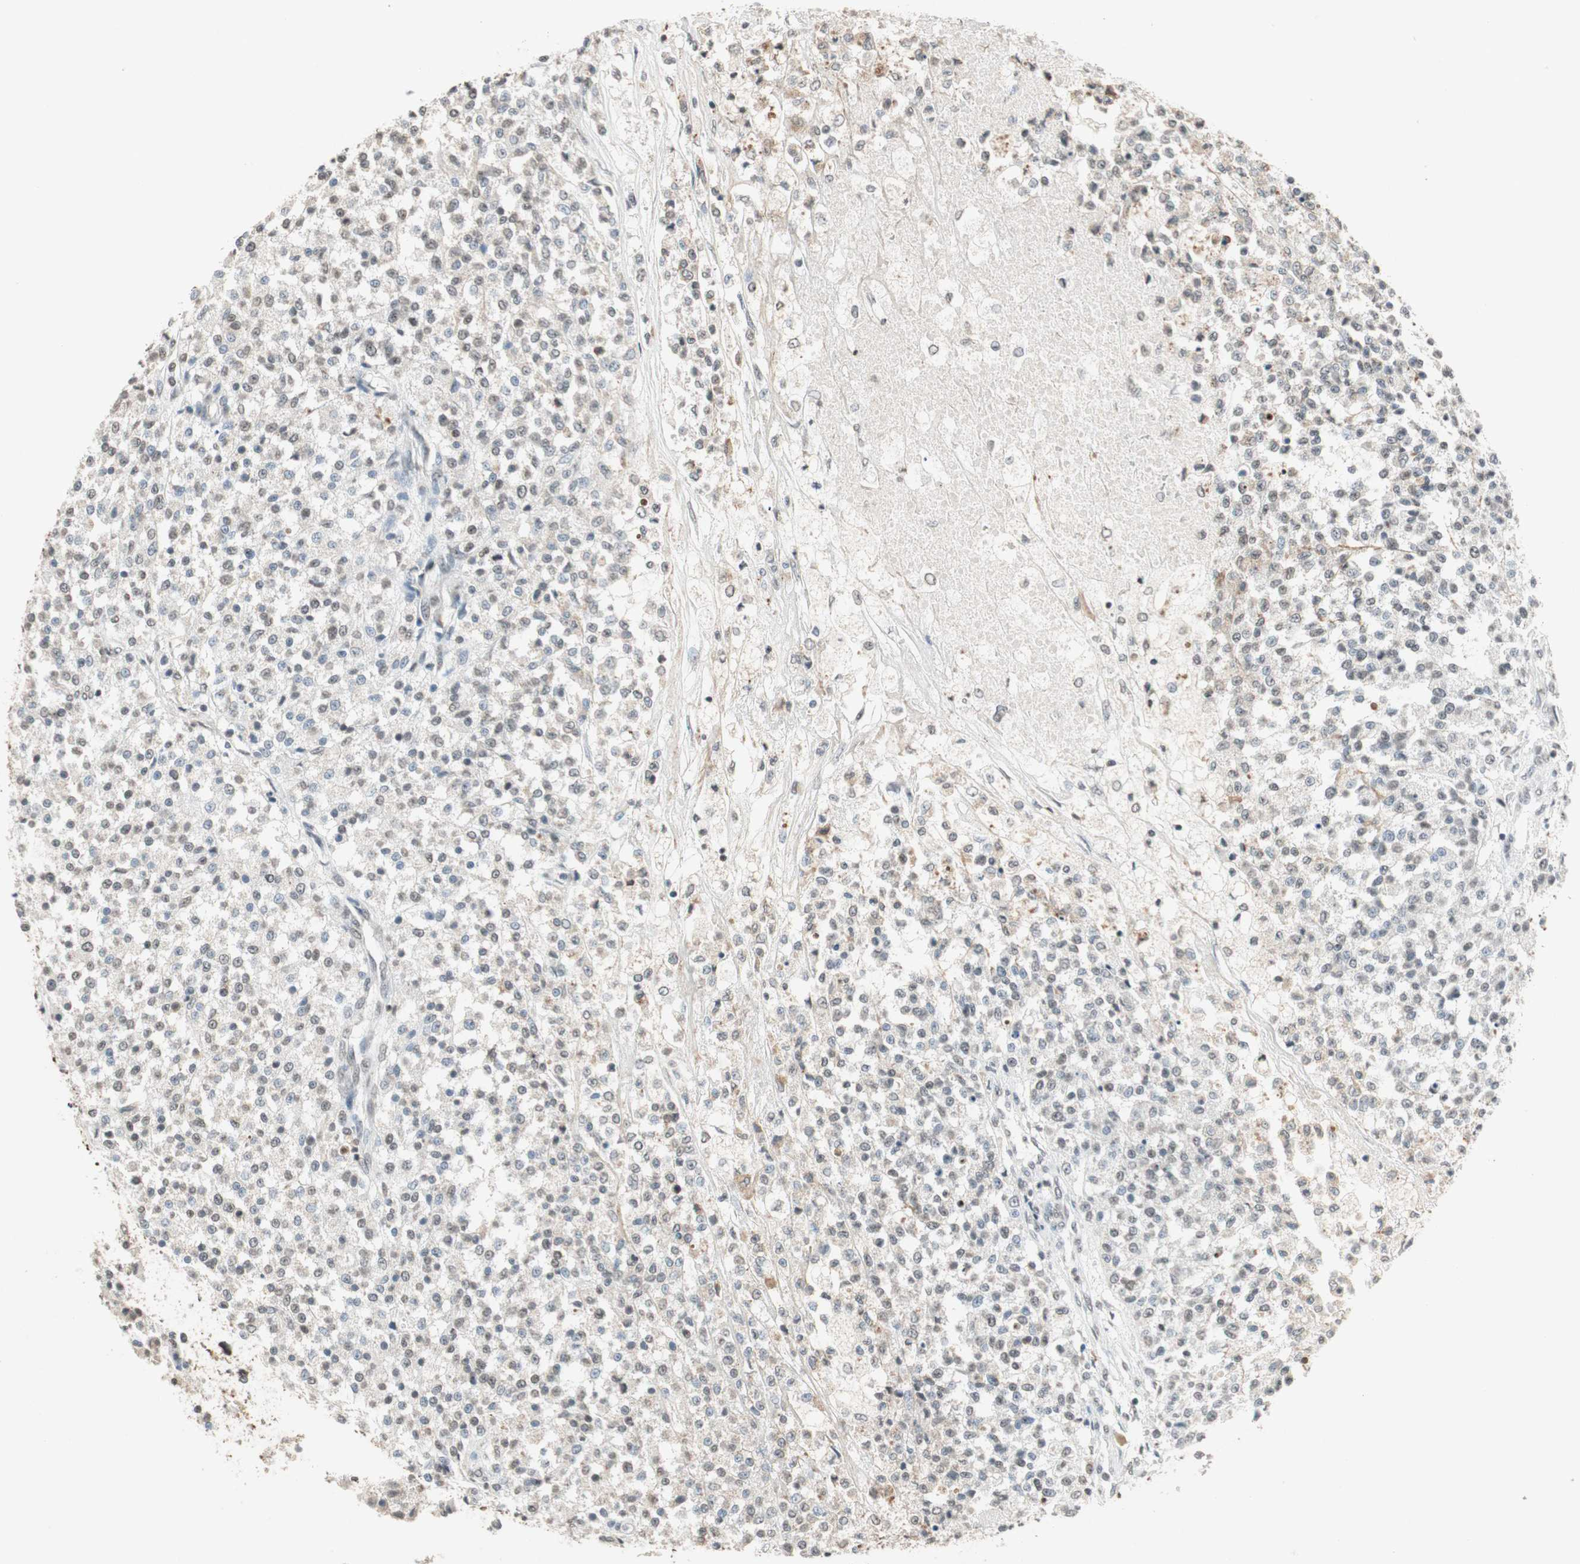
{"staining": {"intensity": "weak", "quantity": "25%-75%", "location": "nuclear"}, "tissue": "testis cancer", "cell_type": "Tumor cells", "image_type": "cancer", "snomed": [{"axis": "morphology", "description": "Seminoma, NOS"}, {"axis": "topography", "description": "Testis"}], "caption": "Weak nuclear staining is seen in about 25%-75% of tumor cells in testis cancer (seminoma).", "gene": "PRELID1", "patient": {"sex": "male", "age": 59}}